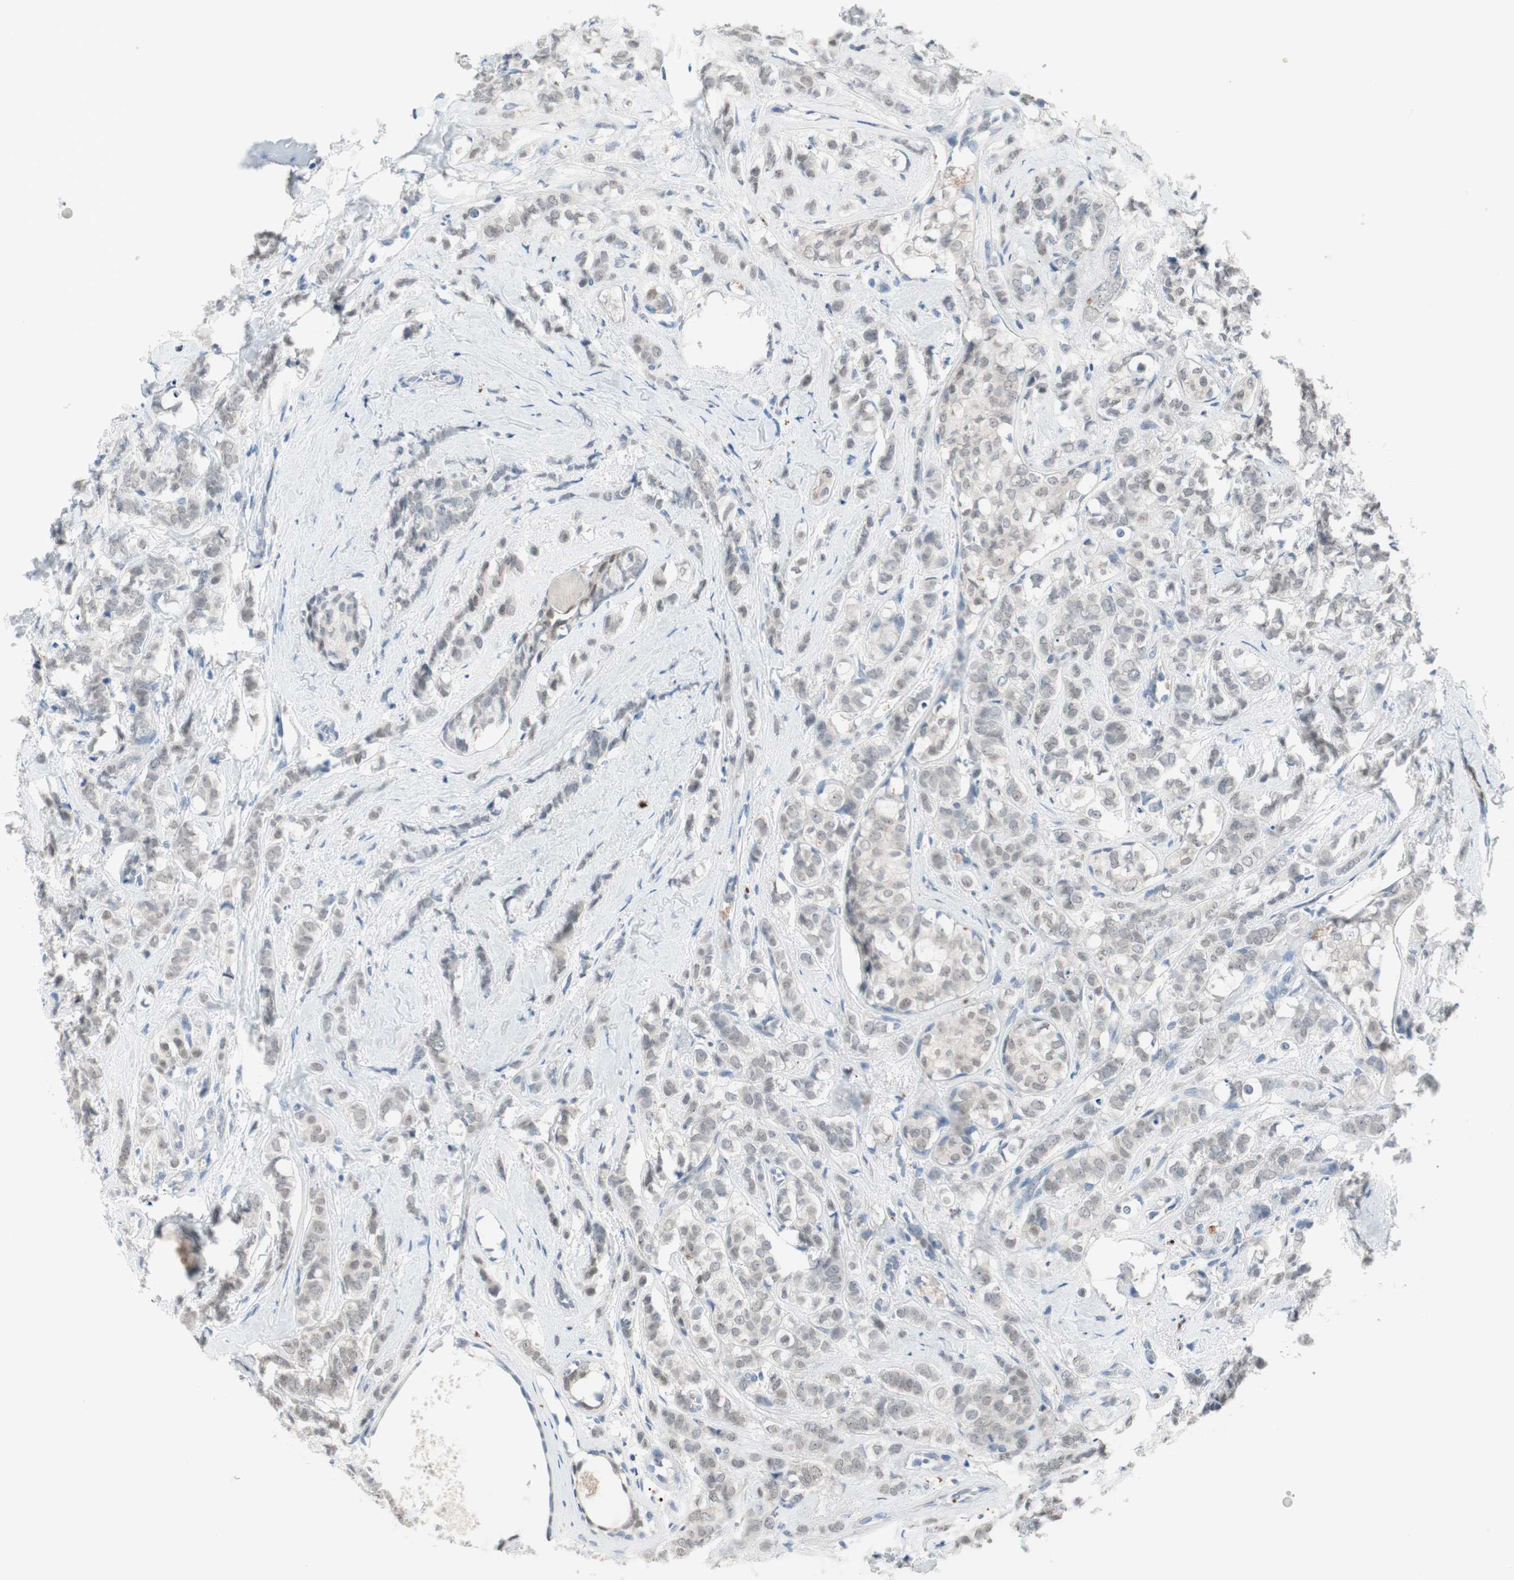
{"staining": {"intensity": "weak", "quantity": "<25%", "location": "nuclear"}, "tissue": "breast cancer", "cell_type": "Tumor cells", "image_type": "cancer", "snomed": [{"axis": "morphology", "description": "Lobular carcinoma"}, {"axis": "topography", "description": "Breast"}], "caption": "High magnification brightfield microscopy of breast lobular carcinoma stained with DAB (brown) and counterstained with hematoxylin (blue): tumor cells show no significant expression.", "gene": "GRHL1", "patient": {"sex": "female", "age": 60}}